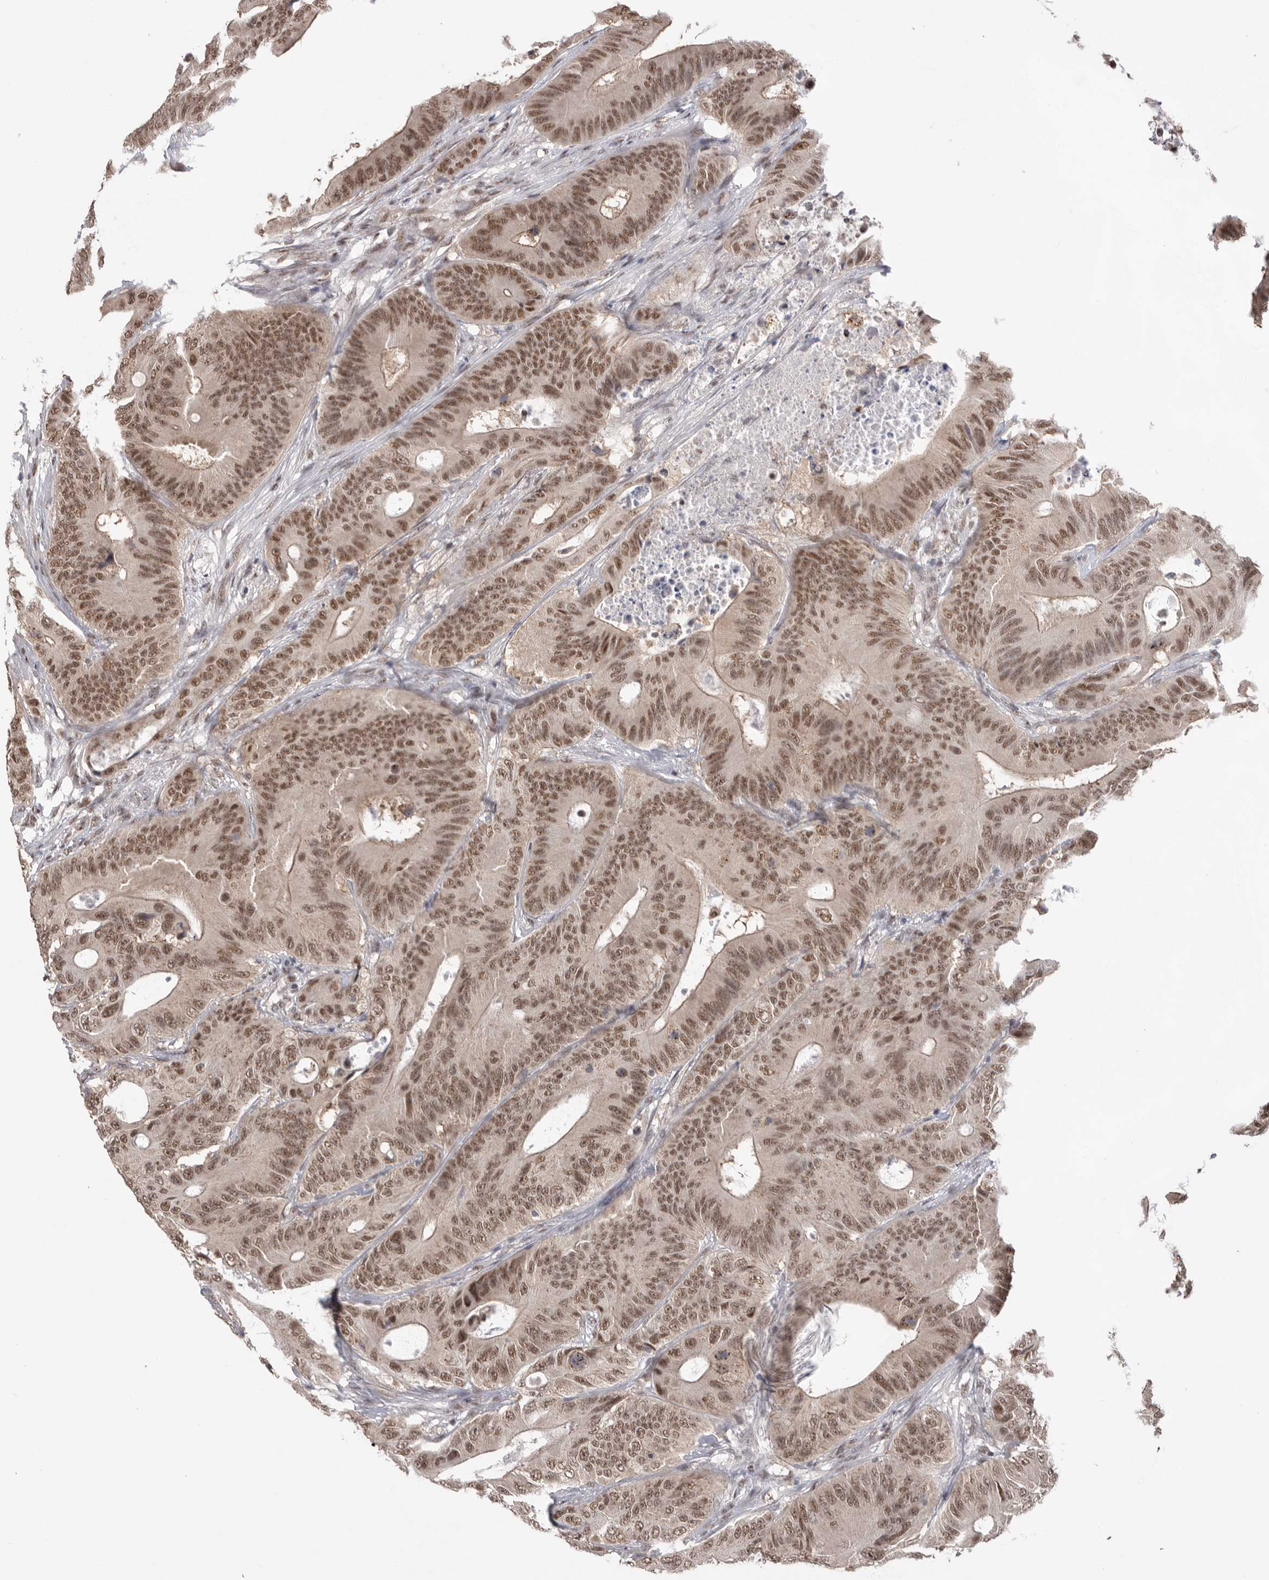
{"staining": {"intensity": "moderate", "quantity": ">75%", "location": "nuclear"}, "tissue": "colorectal cancer", "cell_type": "Tumor cells", "image_type": "cancer", "snomed": [{"axis": "morphology", "description": "Adenocarcinoma, NOS"}, {"axis": "topography", "description": "Colon"}], "caption": "Adenocarcinoma (colorectal) was stained to show a protein in brown. There is medium levels of moderate nuclear positivity in about >75% of tumor cells.", "gene": "BCLAF3", "patient": {"sex": "male", "age": 83}}